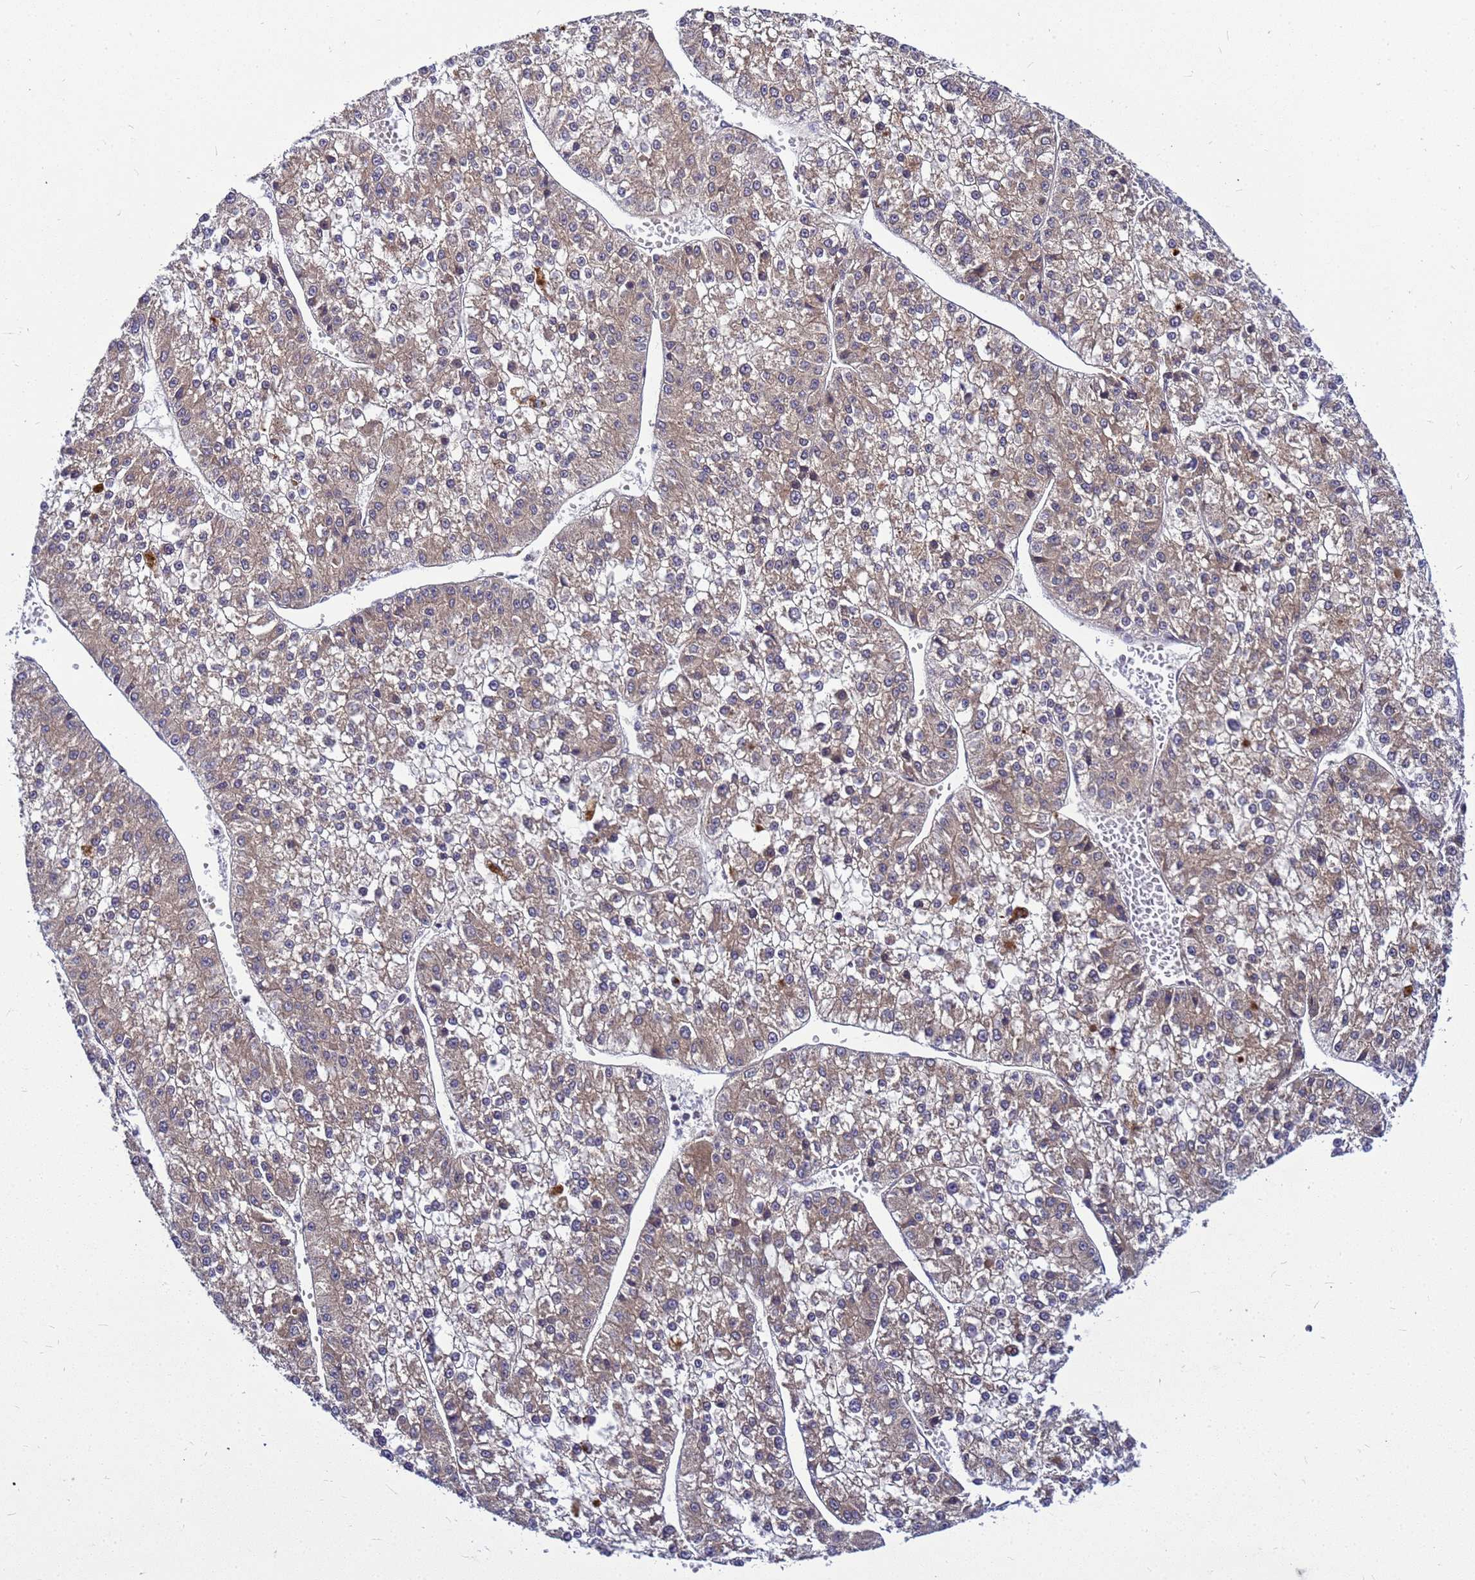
{"staining": {"intensity": "weak", "quantity": ">75%", "location": "cytoplasmic/membranous"}, "tissue": "liver cancer", "cell_type": "Tumor cells", "image_type": "cancer", "snomed": [{"axis": "morphology", "description": "Carcinoma, Hepatocellular, NOS"}, {"axis": "topography", "description": "Liver"}], "caption": "Protein staining by IHC exhibits weak cytoplasmic/membranous positivity in approximately >75% of tumor cells in liver cancer. The staining was performed using DAB, with brown indicating positive protein expression. Nuclei are stained blue with hematoxylin.", "gene": "SAT1", "patient": {"sex": "female", "age": 73}}